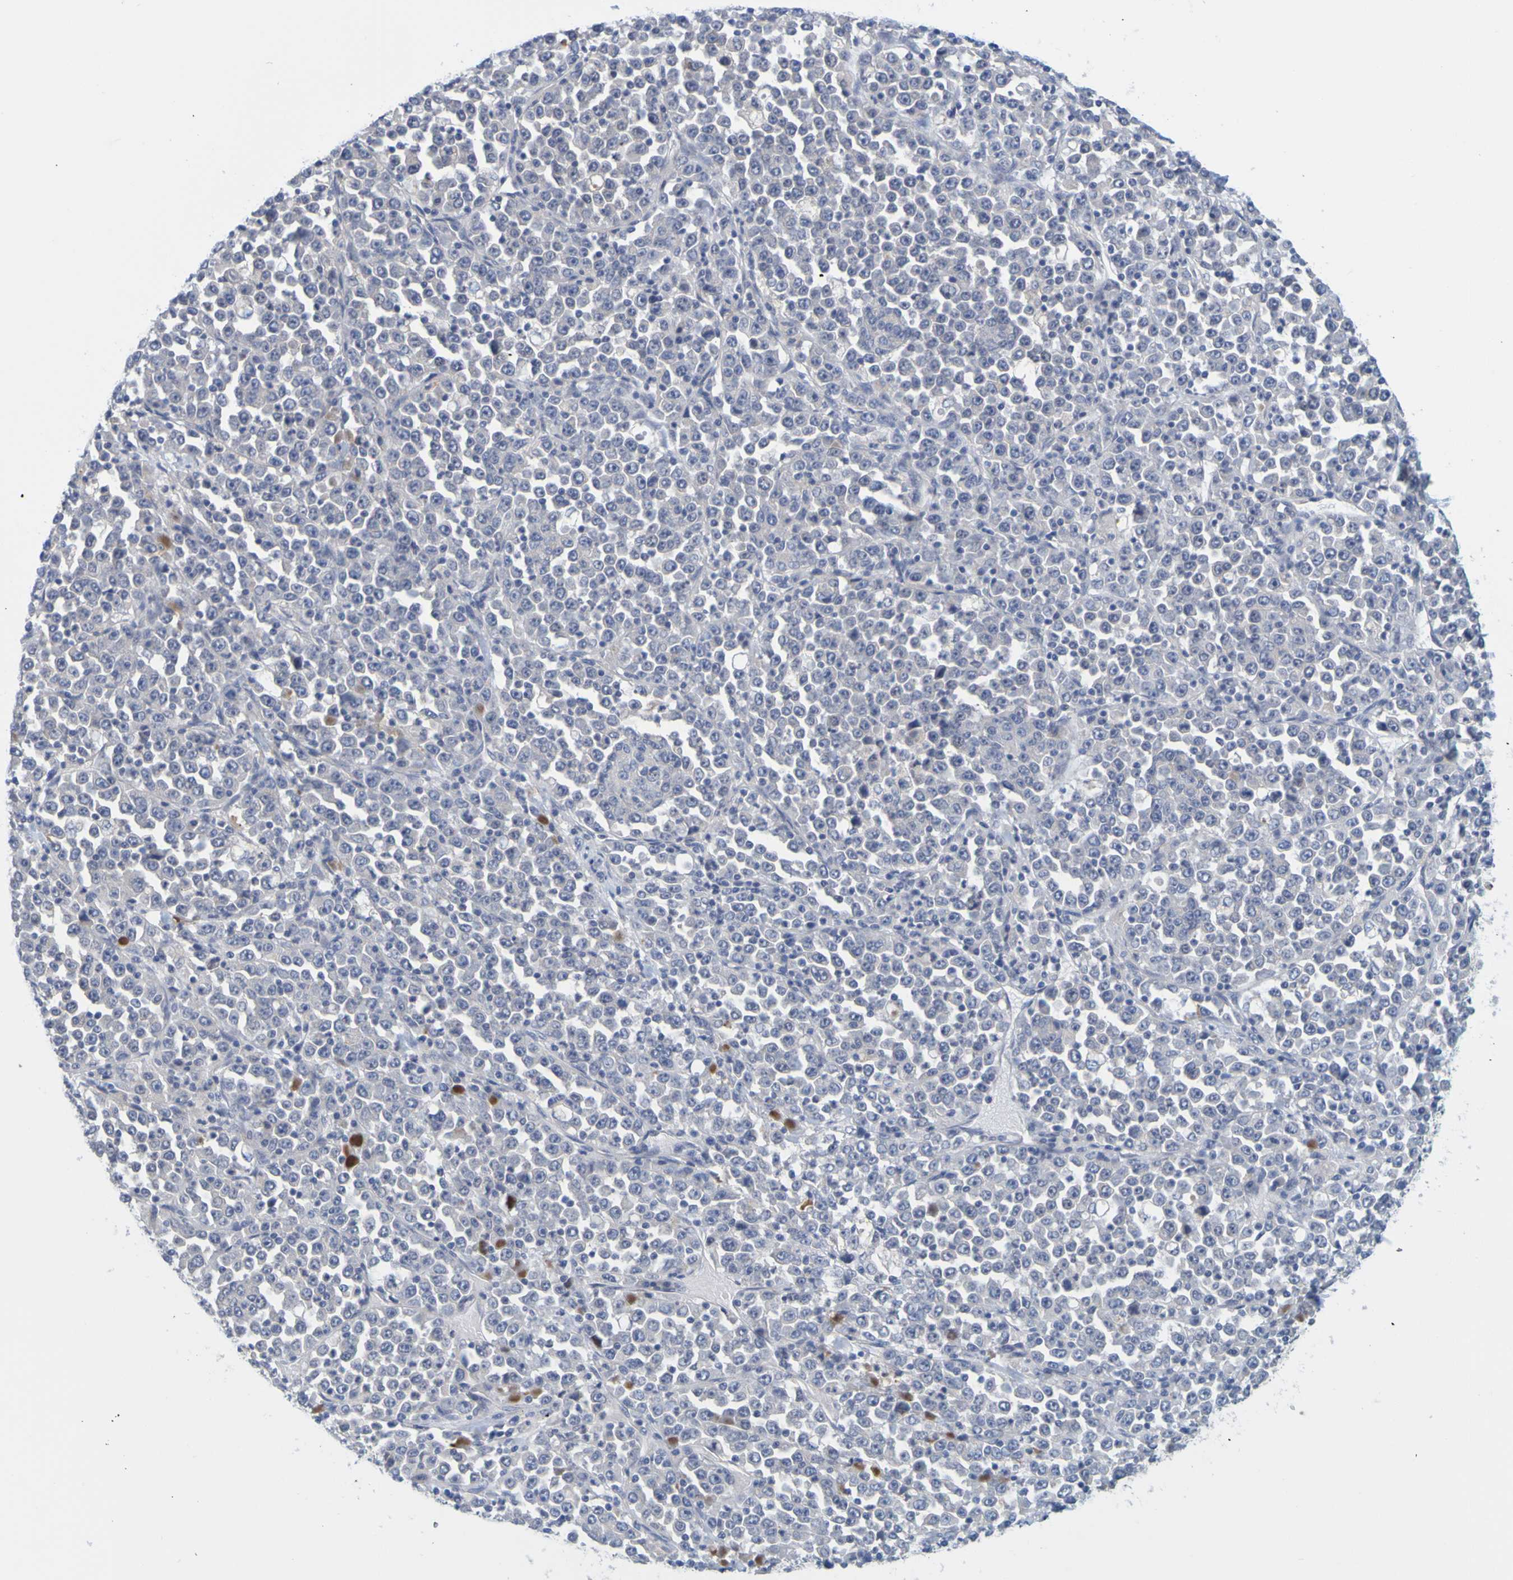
{"staining": {"intensity": "negative", "quantity": "none", "location": "none"}, "tissue": "stomach cancer", "cell_type": "Tumor cells", "image_type": "cancer", "snomed": [{"axis": "morphology", "description": "Normal tissue, NOS"}, {"axis": "morphology", "description": "Adenocarcinoma, NOS"}, {"axis": "topography", "description": "Stomach, upper"}, {"axis": "topography", "description": "Stomach"}], "caption": "Tumor cells show no significant protein staining in adenocarcinoma (stomach).", "gene": "ENDOU", "patient": {"sex": "male", "age": 59}}